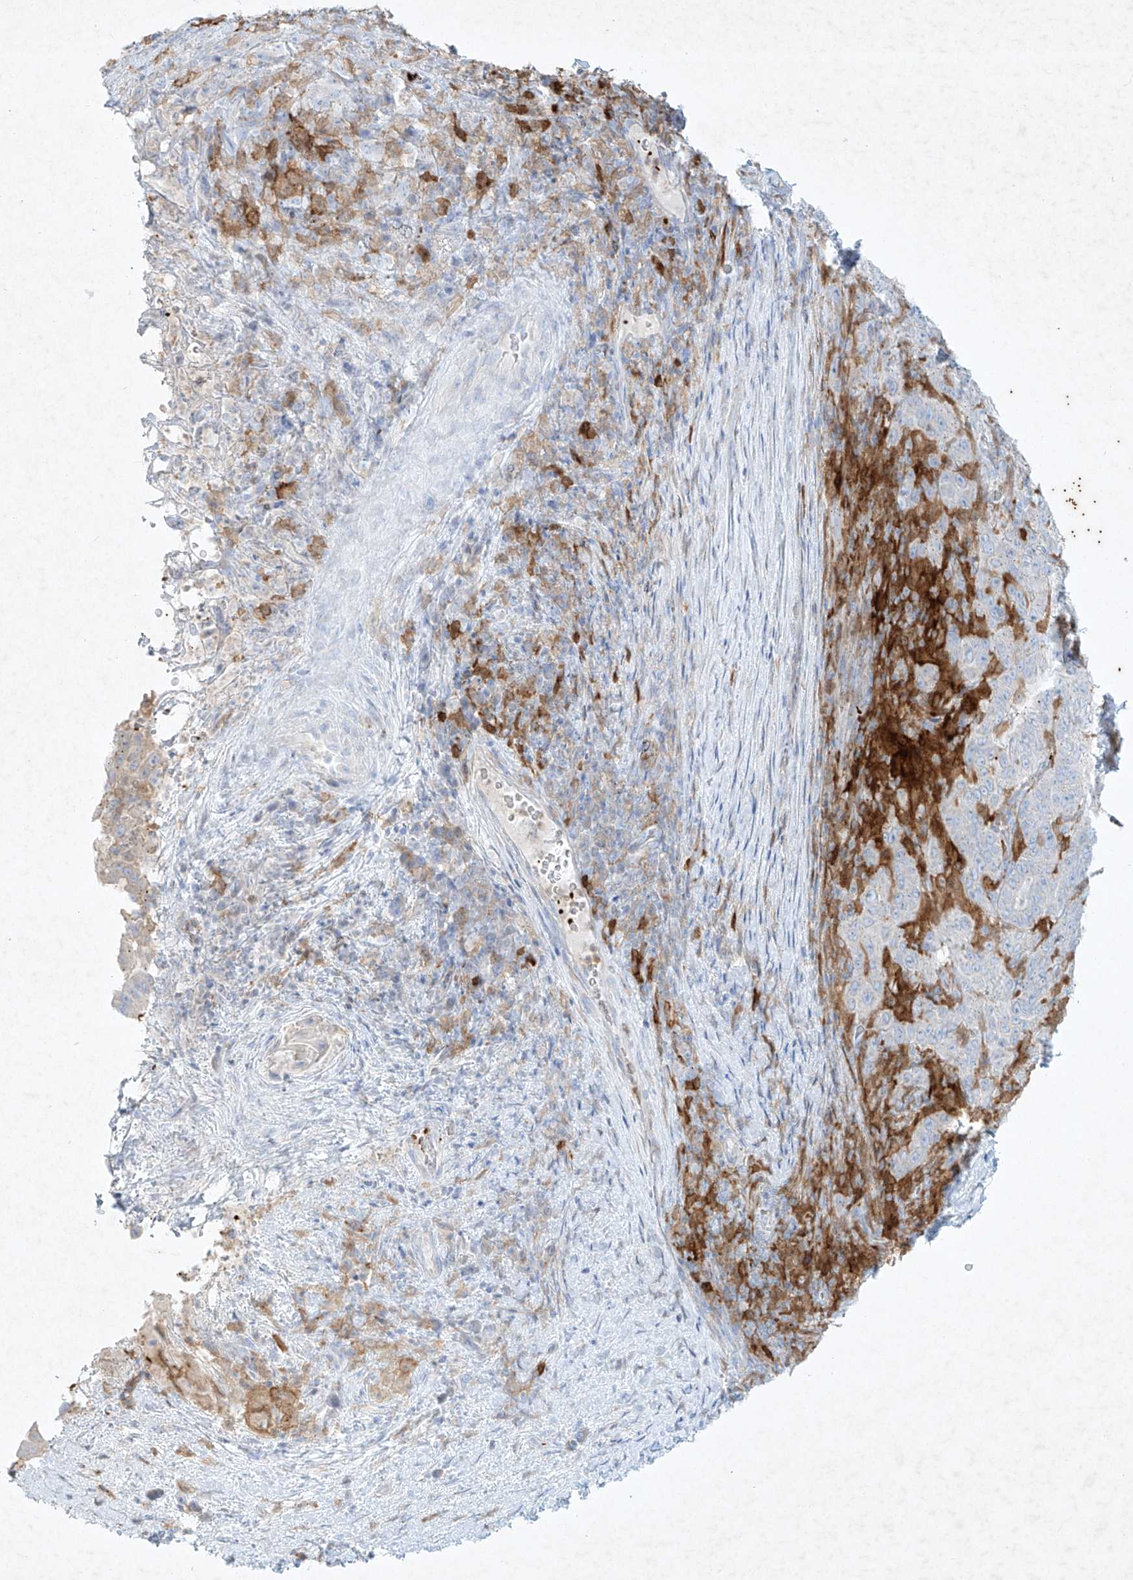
{"staining": {"intensity": "negative", "quantity": "none", "location": "none"}, "tissue": "pancreatic cancer", "cell_type": "Tumor cells", "image_type": "cancer", "snomed": [{"axis": "morphology", "description": "Adenocarcinoma, NOS"}, {"axis": "topography", "description": "Pancreas"}], "caption": "Immunohistochemistry photomicrograph of neoplastic tissue: adenocarcinoma (pancreatic) stained with DAB (3,3'-diaminobenzidine) shows no significant protein staining in tumor cells.", "gene": "PLEK", "patient": {"sex": "male", "age": 63}}